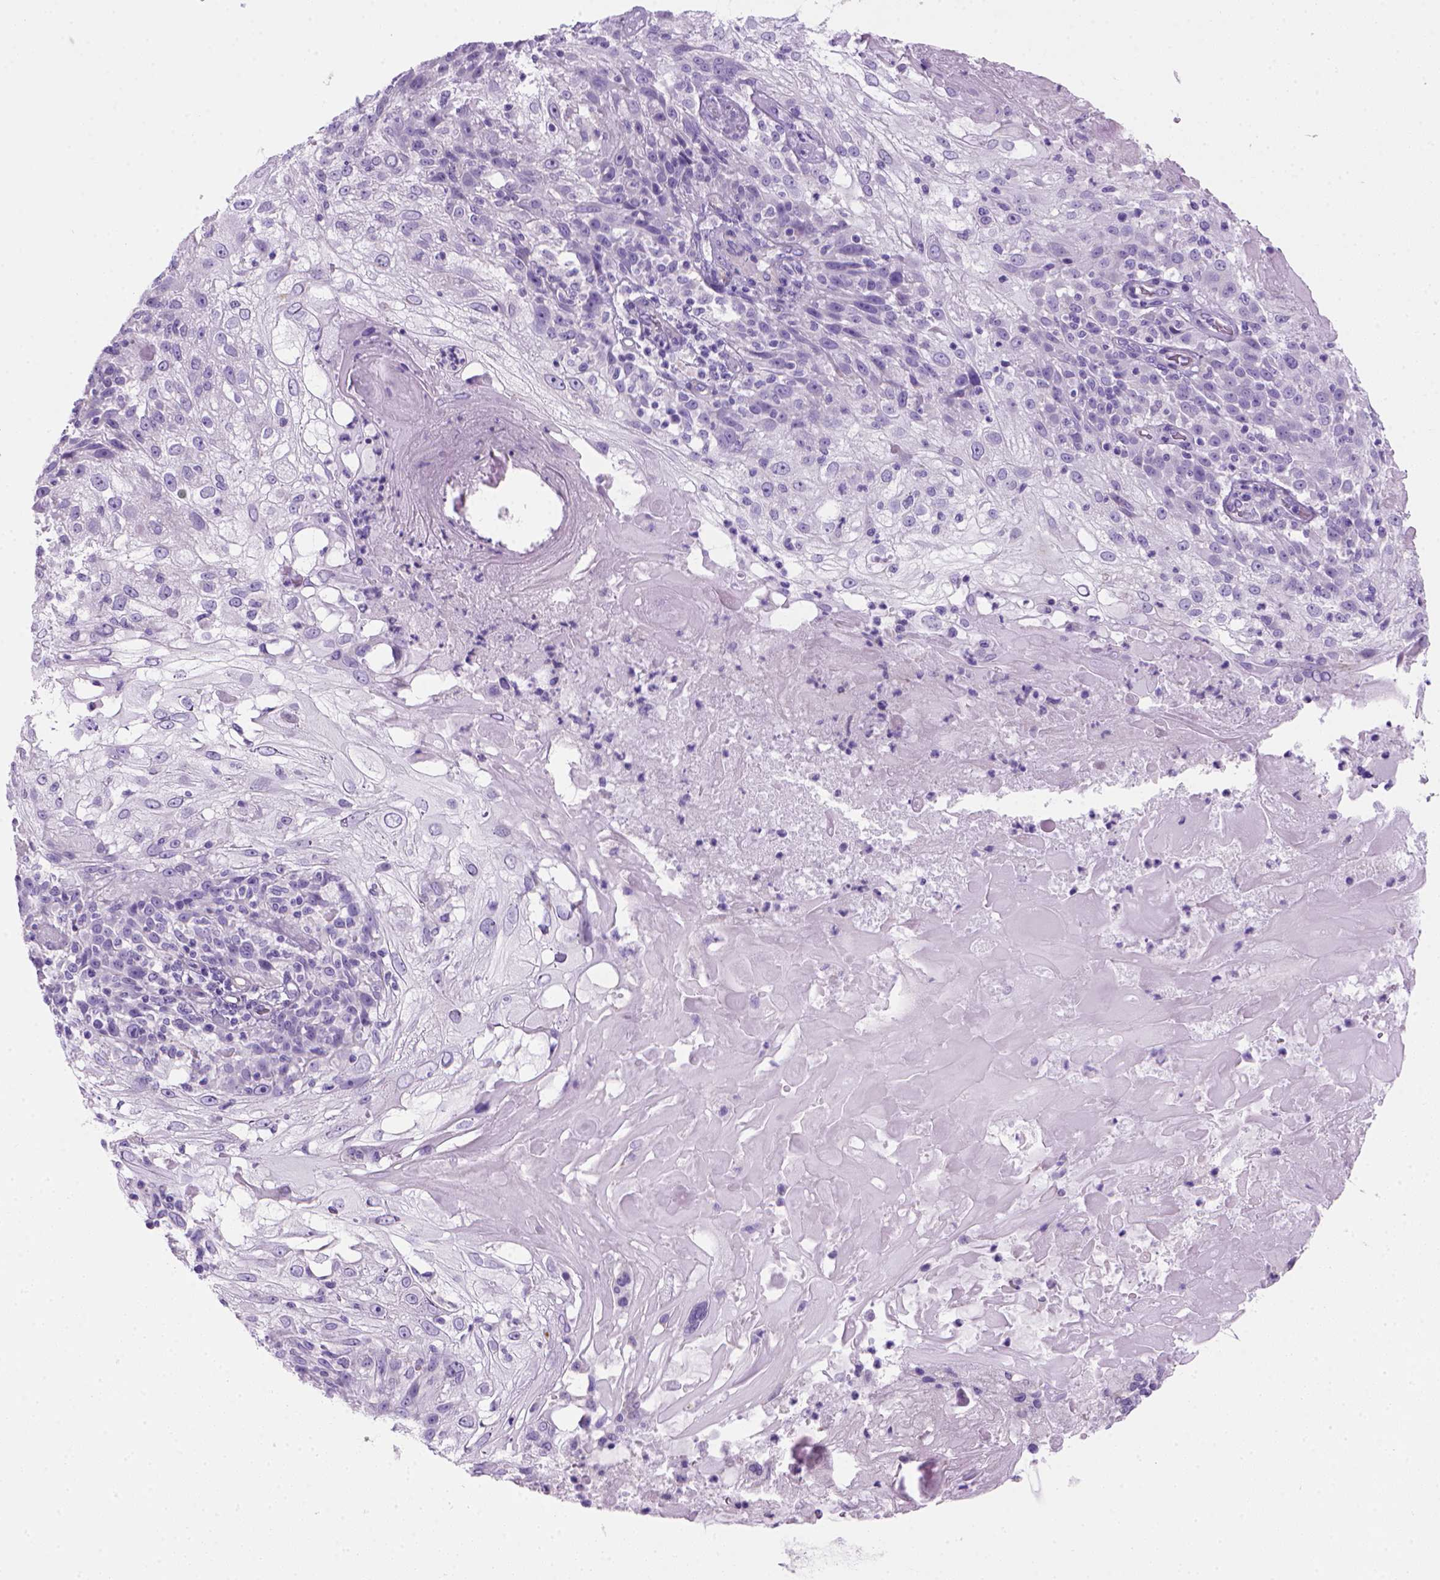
{"staining": {"intensity": "negative", "quantity": "none", "location": "none"}, "tissue": "skin cancer", "cell_type": "Tumor cells", "image_type": "cancer", "snomed": [{"axis": "morphology", "description": "Normal tissue, NOS"}, {"axis": "morphology", "description": "Squamous cell carcinoma, NOS"}, {"axis": "topography", "description": "Skin"}], "caption": "High power microscopy photomicrograph of an immunohistochemistry histopathology image of squamous cell carcinoma (skin), revealing no significant positivity in tumor cells. The staining was performed using DAB (3,3'-diaminobenzidine) to visualize the protein expression in brown, while the nuclei were stained in blue with hematoxylin (Magnification: 20x).", "gene": "ARHGEF33", "patient": {"sex": "female", "age": 83}}